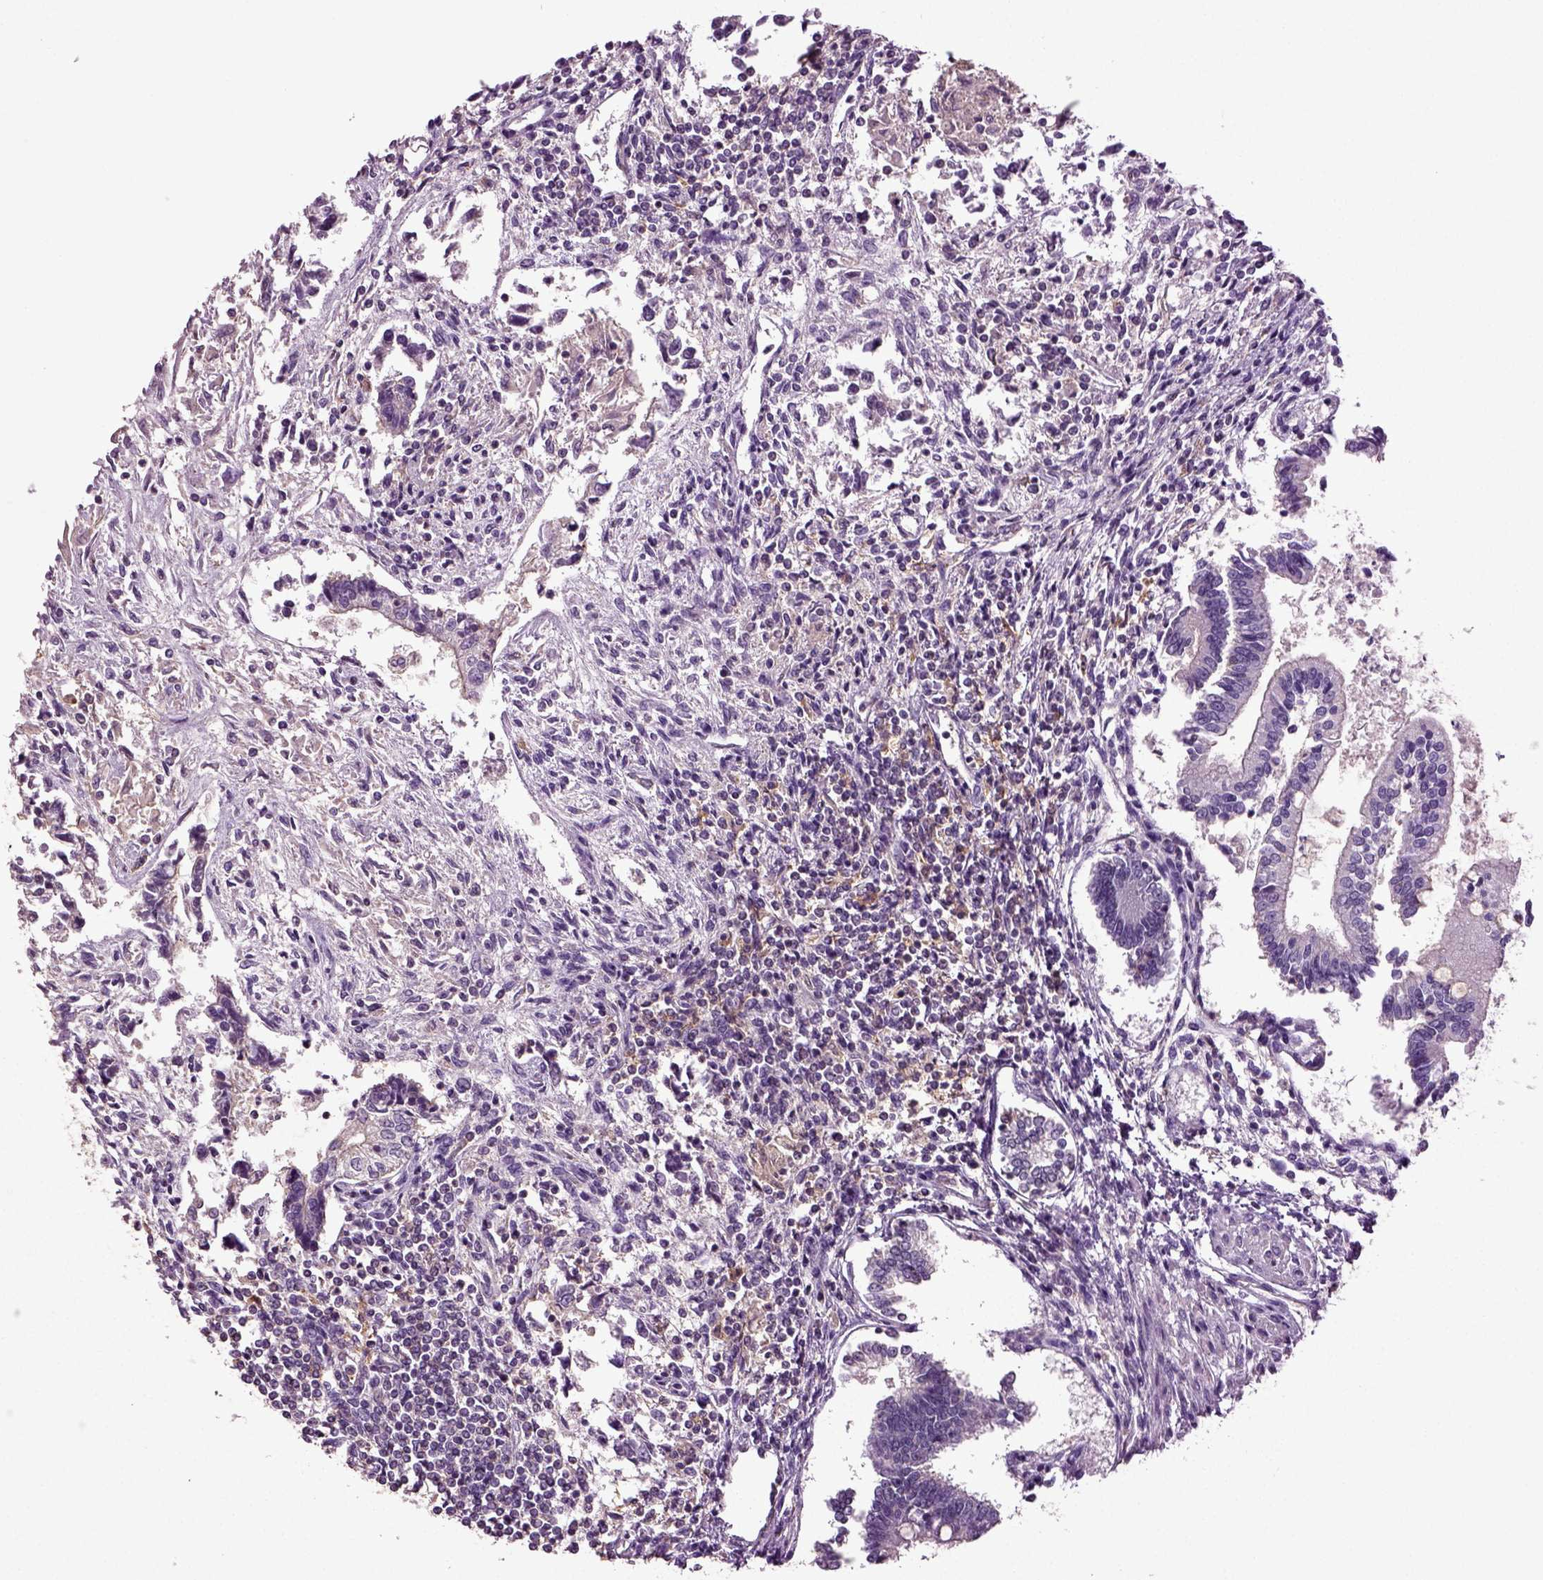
{"staining": {"intensity": "negative", "quantity": "none", "location": "none"}, "tissue": "testis cancer", "cell_type": "Tumor cells", "image_type": "cancer", "snomed": [{"axis": "morphology", "description": "Carcinoma, Embryonal, NOS"}, {"axis": "topography", "description": "Testis"}], "caption": "There is no significant expression in tumor cells of testis embryonal carcinoma. (DAB (3,3'-diaminobenzidine) immunohistochemistry (IHC) visualized using brightfield microscopy, high magnification).", "gene": "DEFB118", "patient": {"sex": "male", "age": 37}}